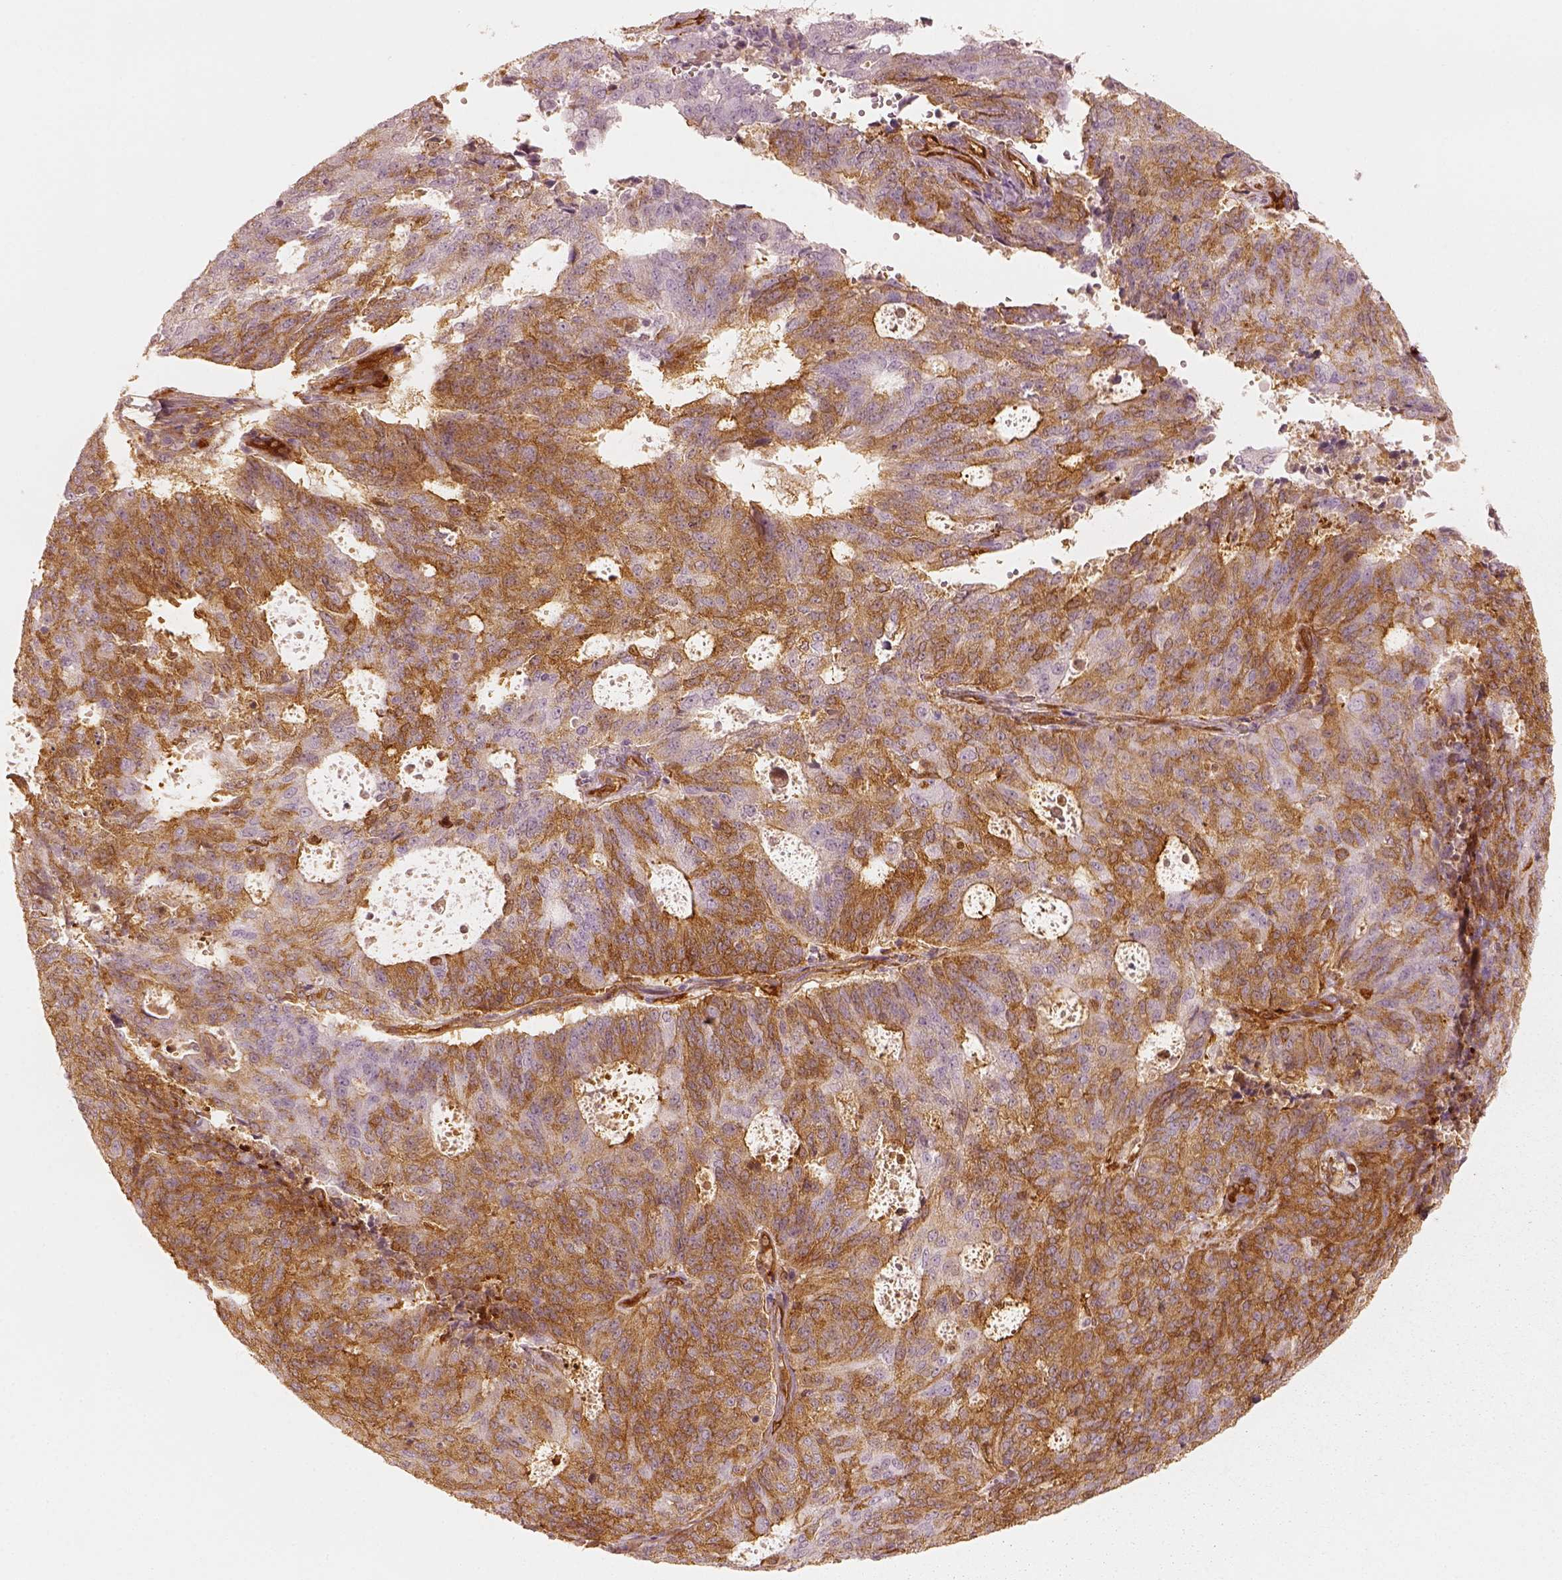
{"staining": {"intensity": "moderate", "quantity": ">75%", "location": "cytoplasmic/membranous"}, "tissue": "endometrial cancer", "cell_type": "Tumor cells", "image_type": "cancer", "snomed": [{"axis": "morphology", "description": "Adenocarcinoma, NOS"}, {"axis": "topography", "description": "Endometrium"}], "caption": "A brown stain shows moderate cytoplasmic/membranous positivity of a protein in human endometrial cancer tumor cells. The staining was performed using DAB (3,3'-diaminobenzidine) to visualize the protein expression in brown, while the nuclei were stained in blue with hematoxylin (Magnification: 20x).", "gene": "FSCN1", "patient": {"sex": "female", "age": 82}}